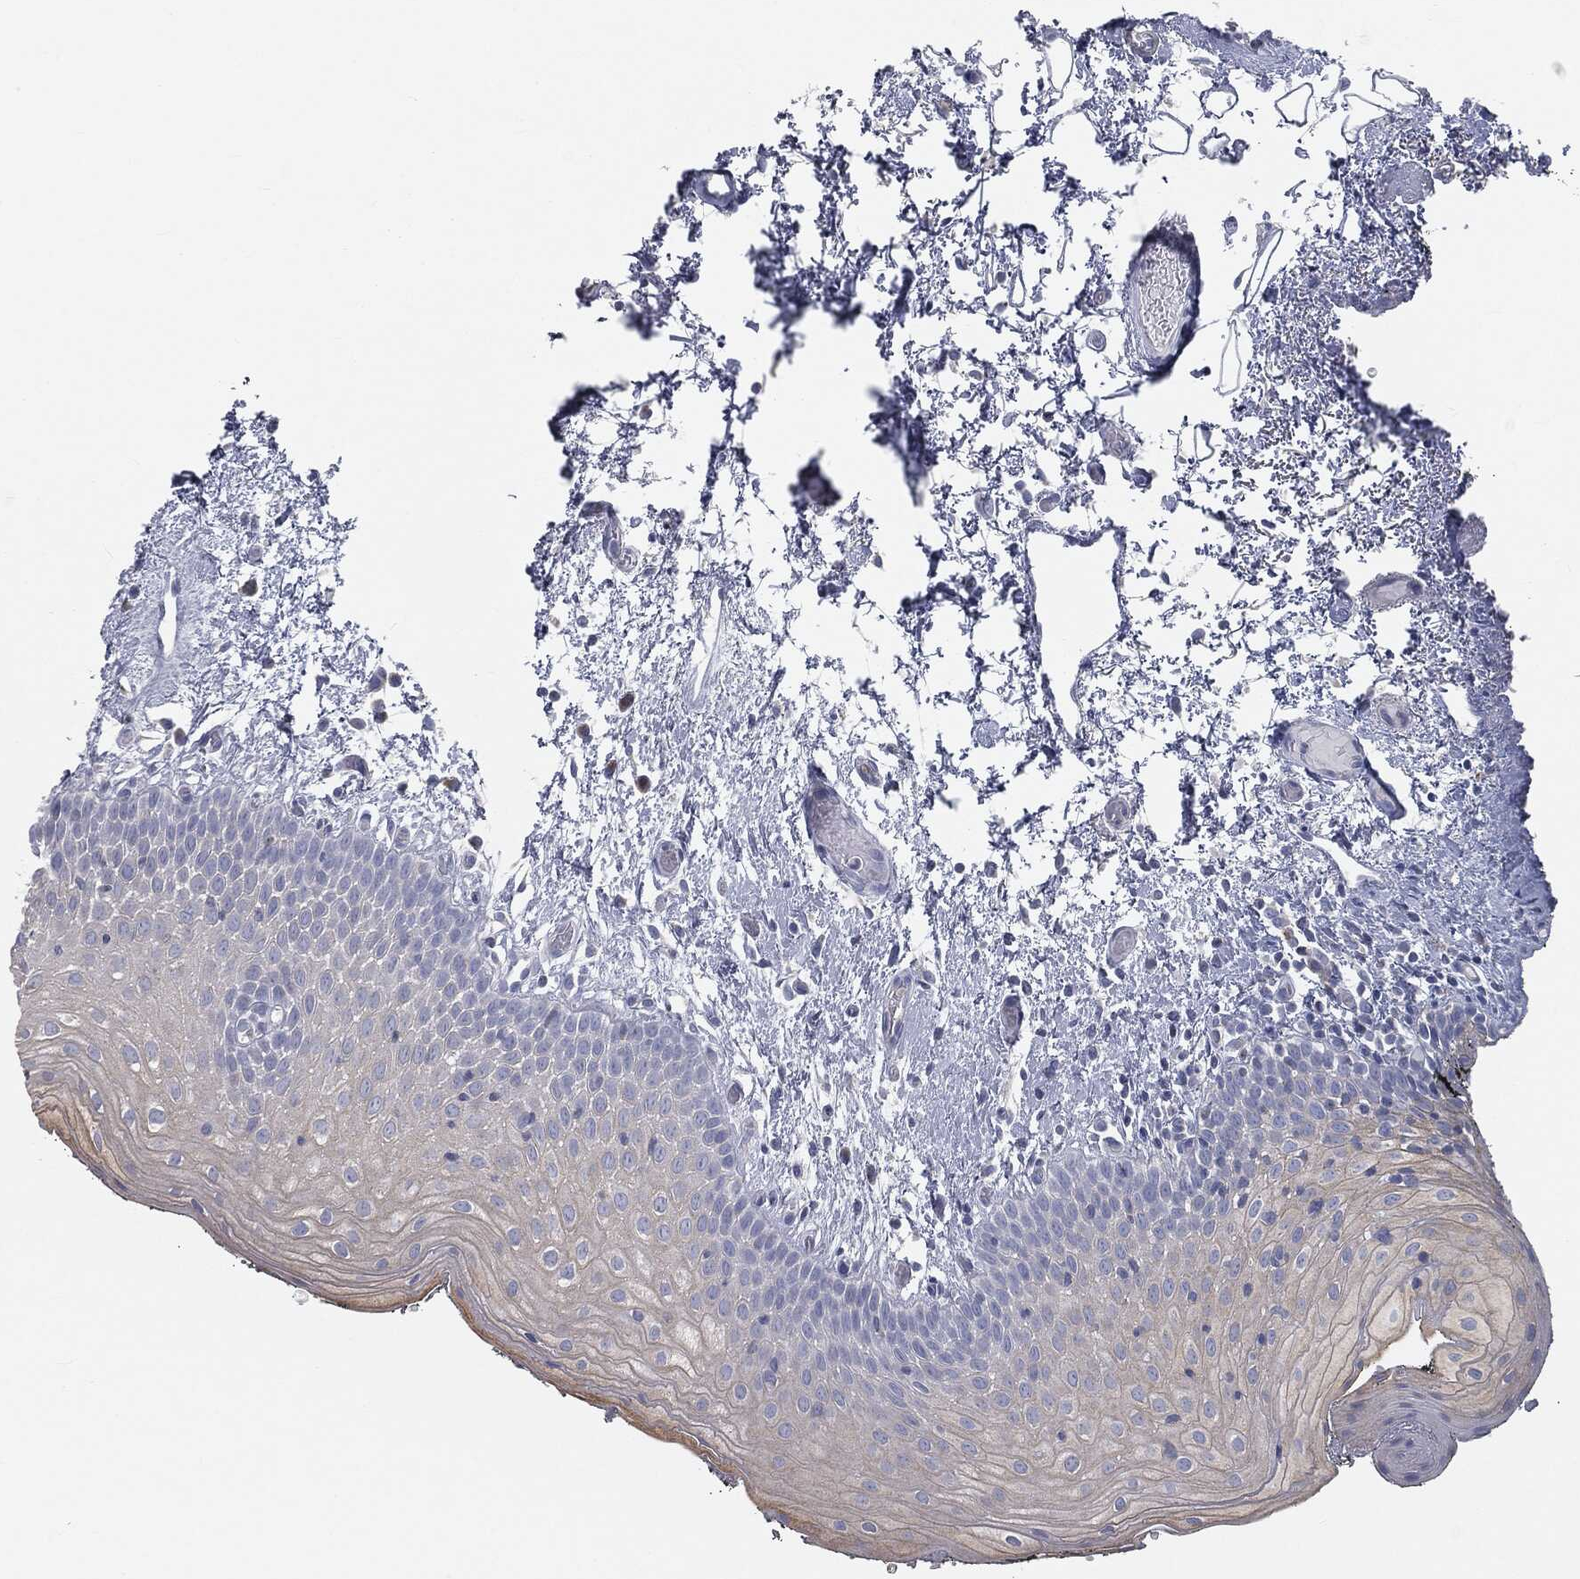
{"staining": {"intensity": "weak", "quantity": "<25%", "location": "cytoplasmic/membranous"}, "tissue": "oral mucosa", "cell_type": "Squamous epithelial cells", "image_type": "normal", "snomed": [{"axis": "morphology", "description": "Normal tissue, NOS"}, {"axis": "morphology", "description": "Squamous cell carcinoma, NOS"}, {"axis": "topography", "description": "Oral tissue"}, {"axis": "topography", "description": "Tounge, NOS"}, {"axis": "topography", "description": "Head-Neck"}], "caption": "High power microscopy micrograph of an immunohistochemistry (IHC) histopathology image of normal oral mucosa, revealing no significant positivity in squamous epithelial cells. (Brightfield microscopy of DAB (3,3'-diaminobenzidine) immunohistochemistry (IHC) at high magnification).", "gene": "CAV3", "patient": {"sex": "female", "age": 80}}